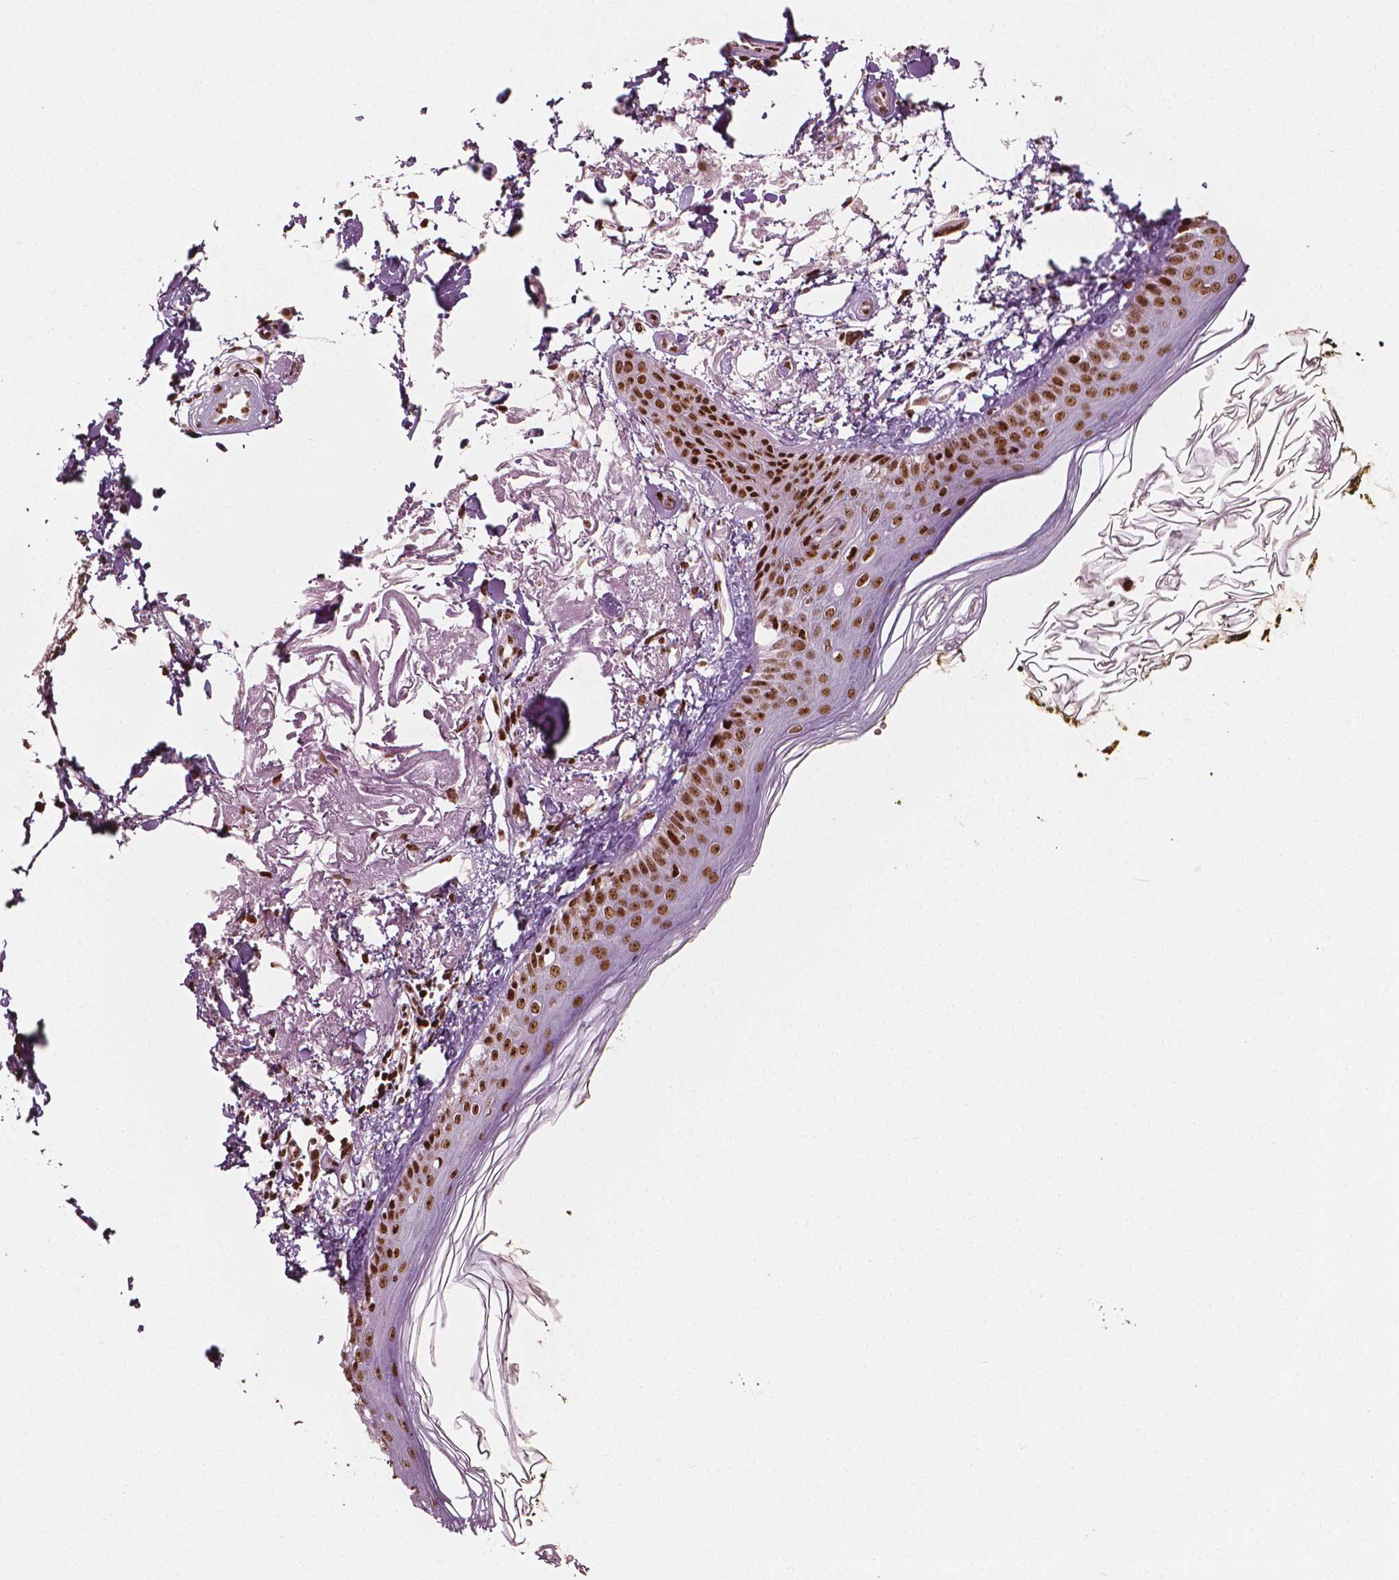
{"staining": {"intensity": "strong", "quantity": ">75%", "location": "nuclear"}, "tissue": "skin", "cell_type": "Fibroblasts", "image_type": "normal", "snomed": [{"axis": "morphology", "description": "Normal tissue, NOS"}, {"axis": "topography", "description": "Skin"}], "caption": "An image showing strong nuclear expression in approximately >75% of fibroblasts in normal skin, as visualized by brown immunohistochemical staining.", "gene": "CTCF", "patient": {"sex": "male", "age": 76}}